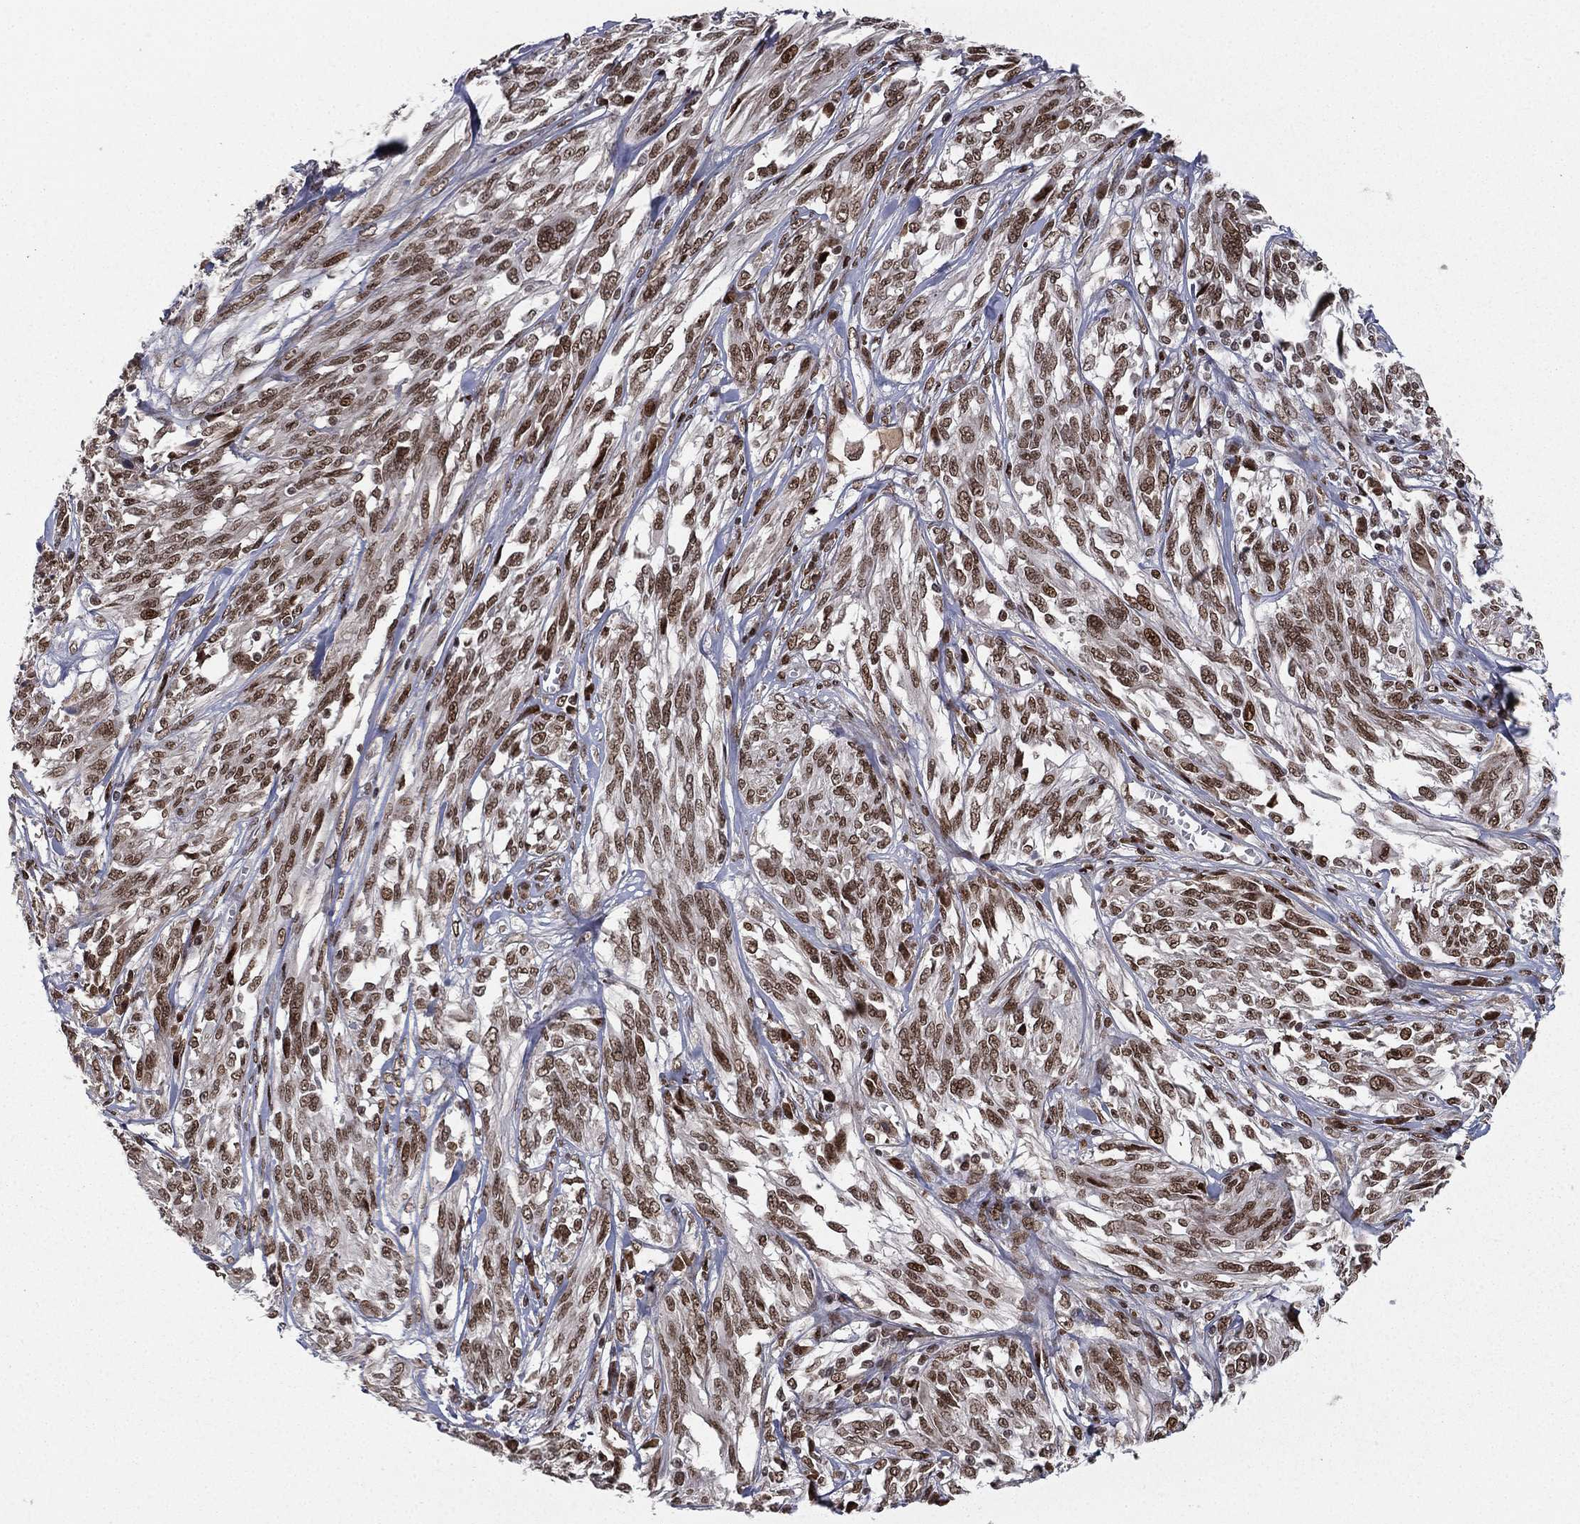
{"staining": {"intensity": "strong", "quantity": ">75%", "location": "nuclear"}, "tissue": "melanoma", "cell_type": "Tumor cells", "image_type": "cancer", "snomed": [{"axis": "morphology", "description": "Malignant melanoma, NOS"}, {"axis": "topography", "description": "Skin"}], "caption": "Tumor cells reveal strong nuclear positivity in approximately >75% of cells in malignant melanoma.", "gene": "RTF1", "patient": {"sex": "female", "age": 91}}